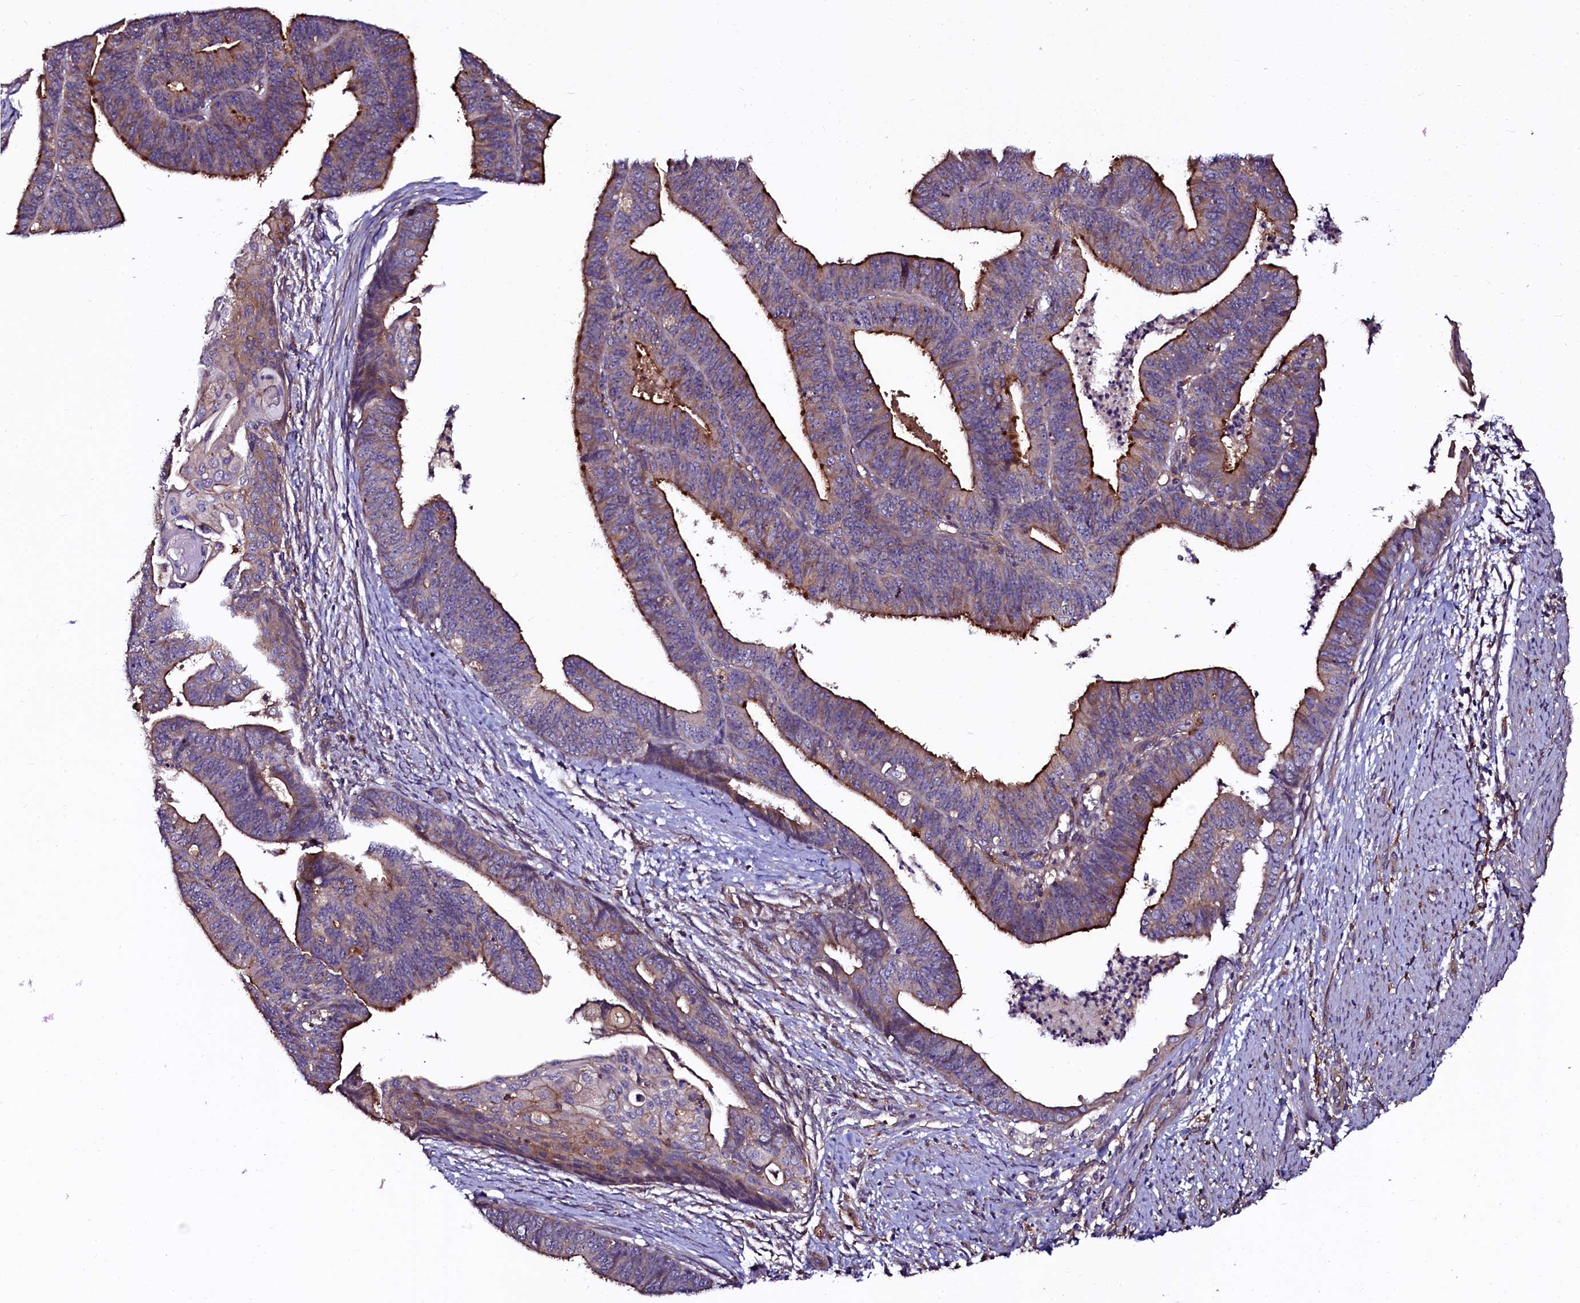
{"staining": {"intensity": "strong", "quantity": "25%-75%", "location": "cytoplasmic/membranous"}, "tissue": "endometrial cancer", "cell_type": "Tumor cells", "image_type": "cancer", "snomed": [{"axis": "morphology", "description": "Adenocarcinoma, NOS"}, {"axis": "topography", "description": "Endometrium"}], "caption": "A brown stain highlights strong cytoplasmic/membranous staining of a protein in adenocarcinoma (endometrial) tumor cells. (Stains: DAB (3,3'-diaminobenzidine) in brown, nuclei in blue, Microscopy: brightfield microscopy at high magnification).", "gene": "APPL2", "patient": {"sex": "female", "age": 73}}